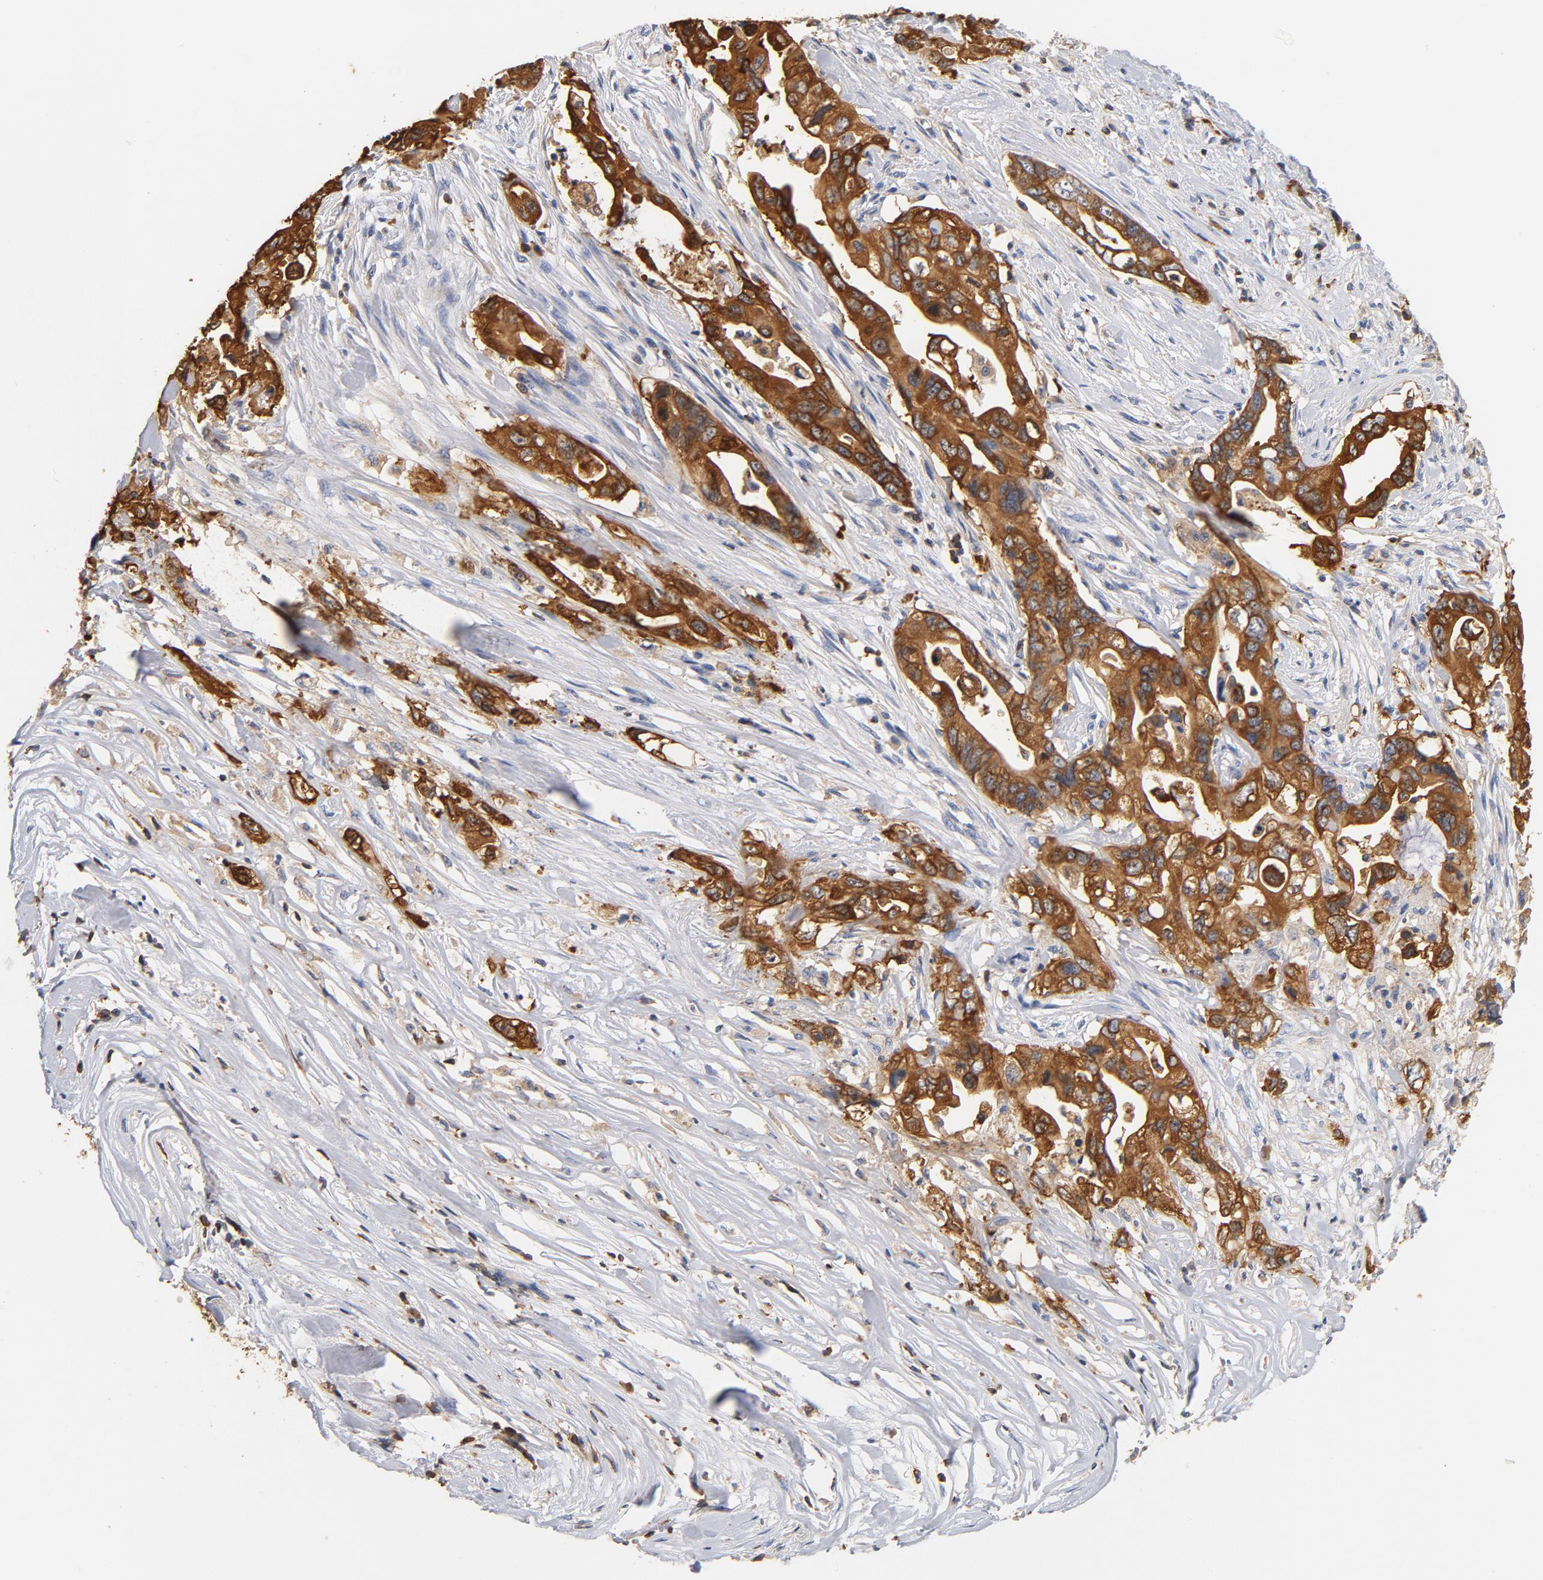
{"staining": {"intensity": "strong", "quantity": ">75%", "location": "cytoplasmic/membranous"}, "tissue": "pancreatic cancer", "cell_type": "Tumor cells", "image_type": "cancer", "snomed": [{"axis": "morphology", "description": "Normal tissue, NOS"}, {"axis": "topography", "description": "Pancreas"}], "caption": "This micrograph displays IHC staining of pancreatic cancer, with high strong cytoplasmic/membranous positivity in about >75% of tumor cells.", "gene": "EZR", "patient": {"sex": "male", "age": 42}}